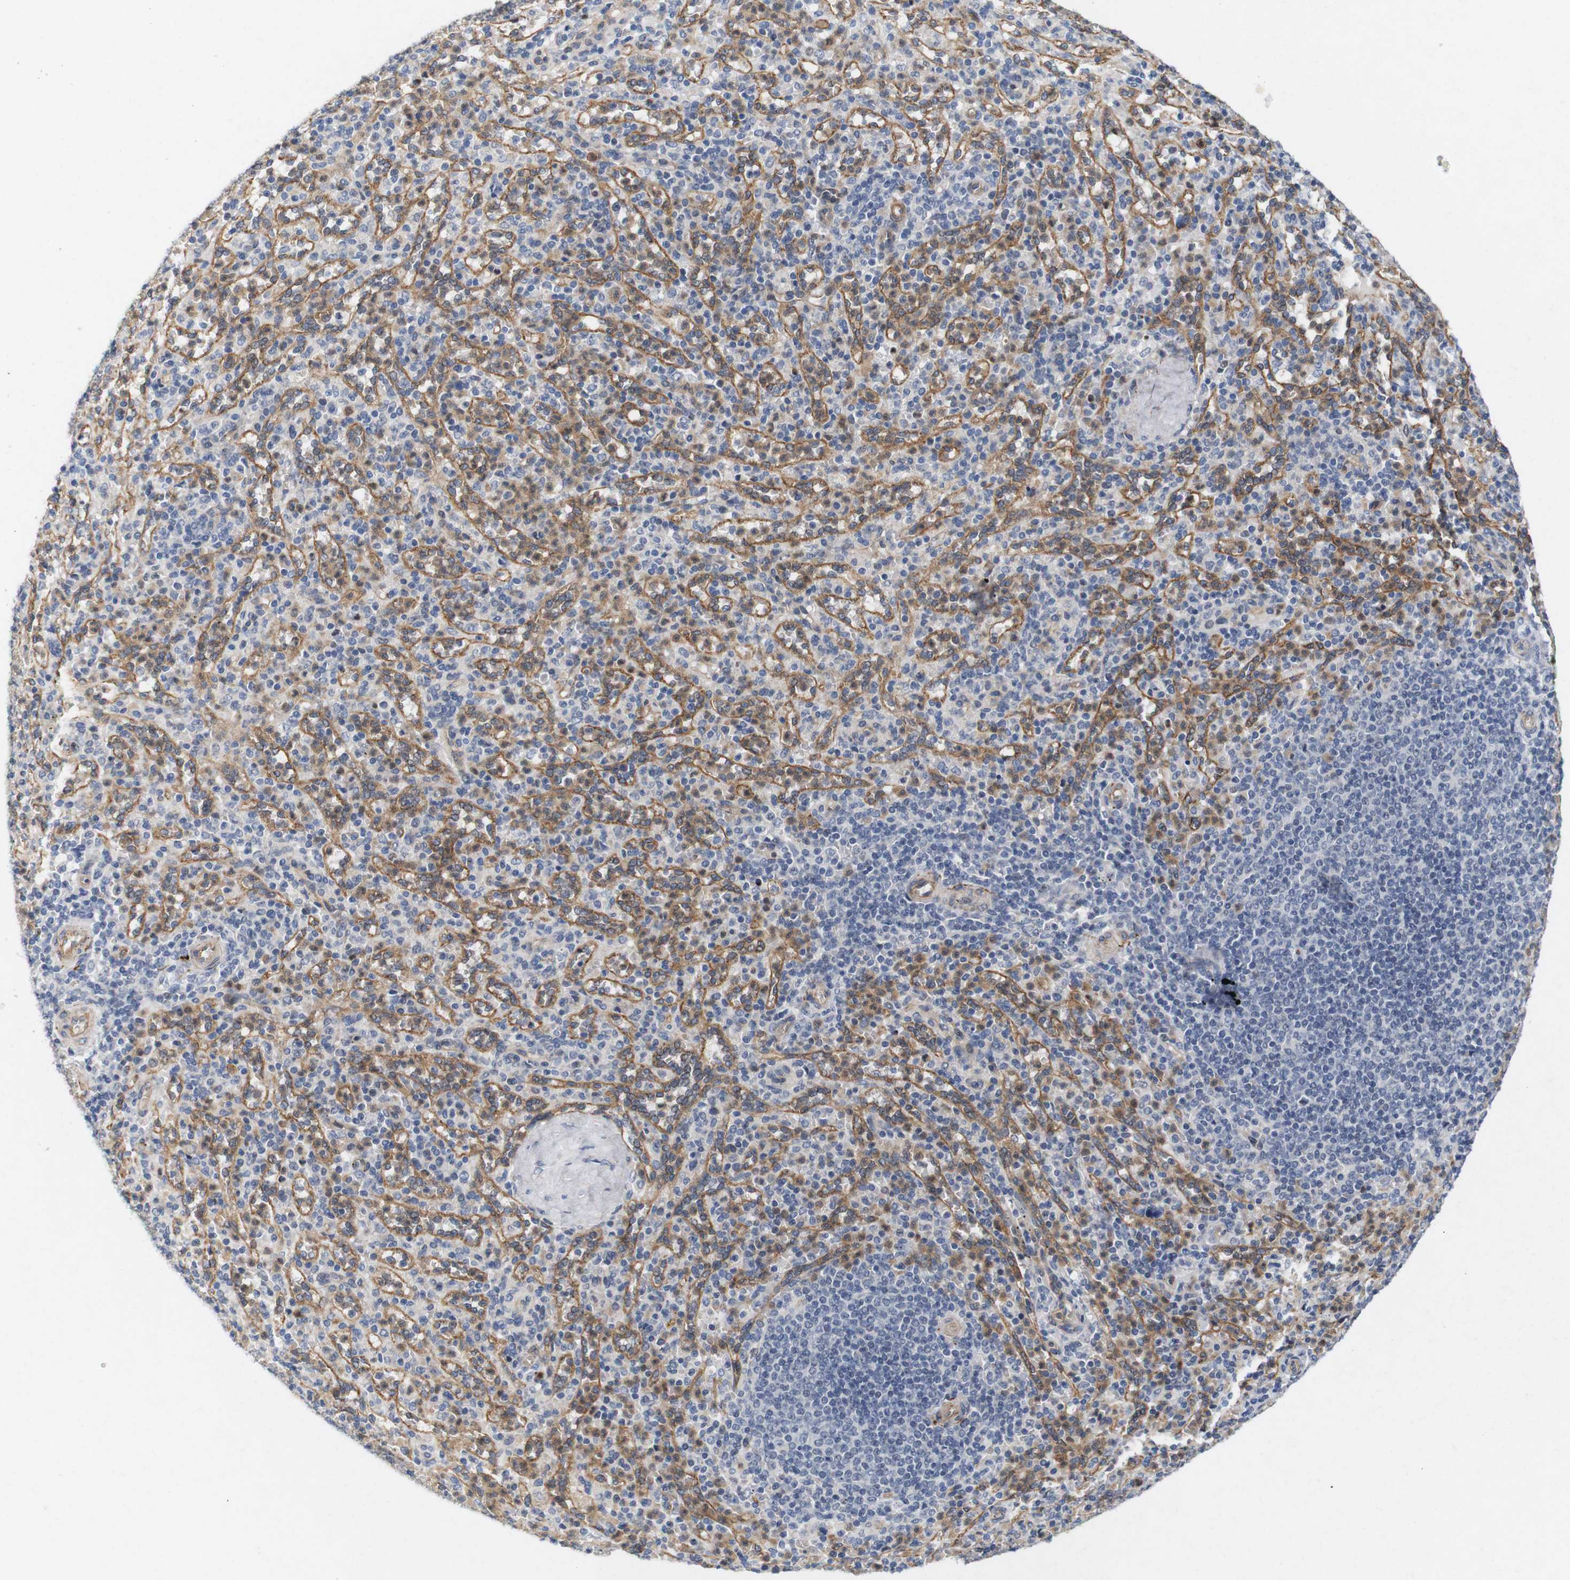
{"staining": {"intensity": "moderate", "quantity": "<25%", "location": "cytoplasmic/membranous"}, "tissue": "spleen", "cell_type": "Cells in red pulp", "image_type": "normal", "snomed": [{"axis": "morphology", "description": "Normal tissue, NOS"}, {"axis": "topography", "description": "Spleen"}], "caption": "Immunohistochemistry histopathology image of normal spleen stained for a protein (brown), which exhibits low levels of moderate cytoplasmic/membranous staining in about <25% of cells in red pulp.", "gene": "CYB561", "patient": {"sex": "male", "age": 36}}